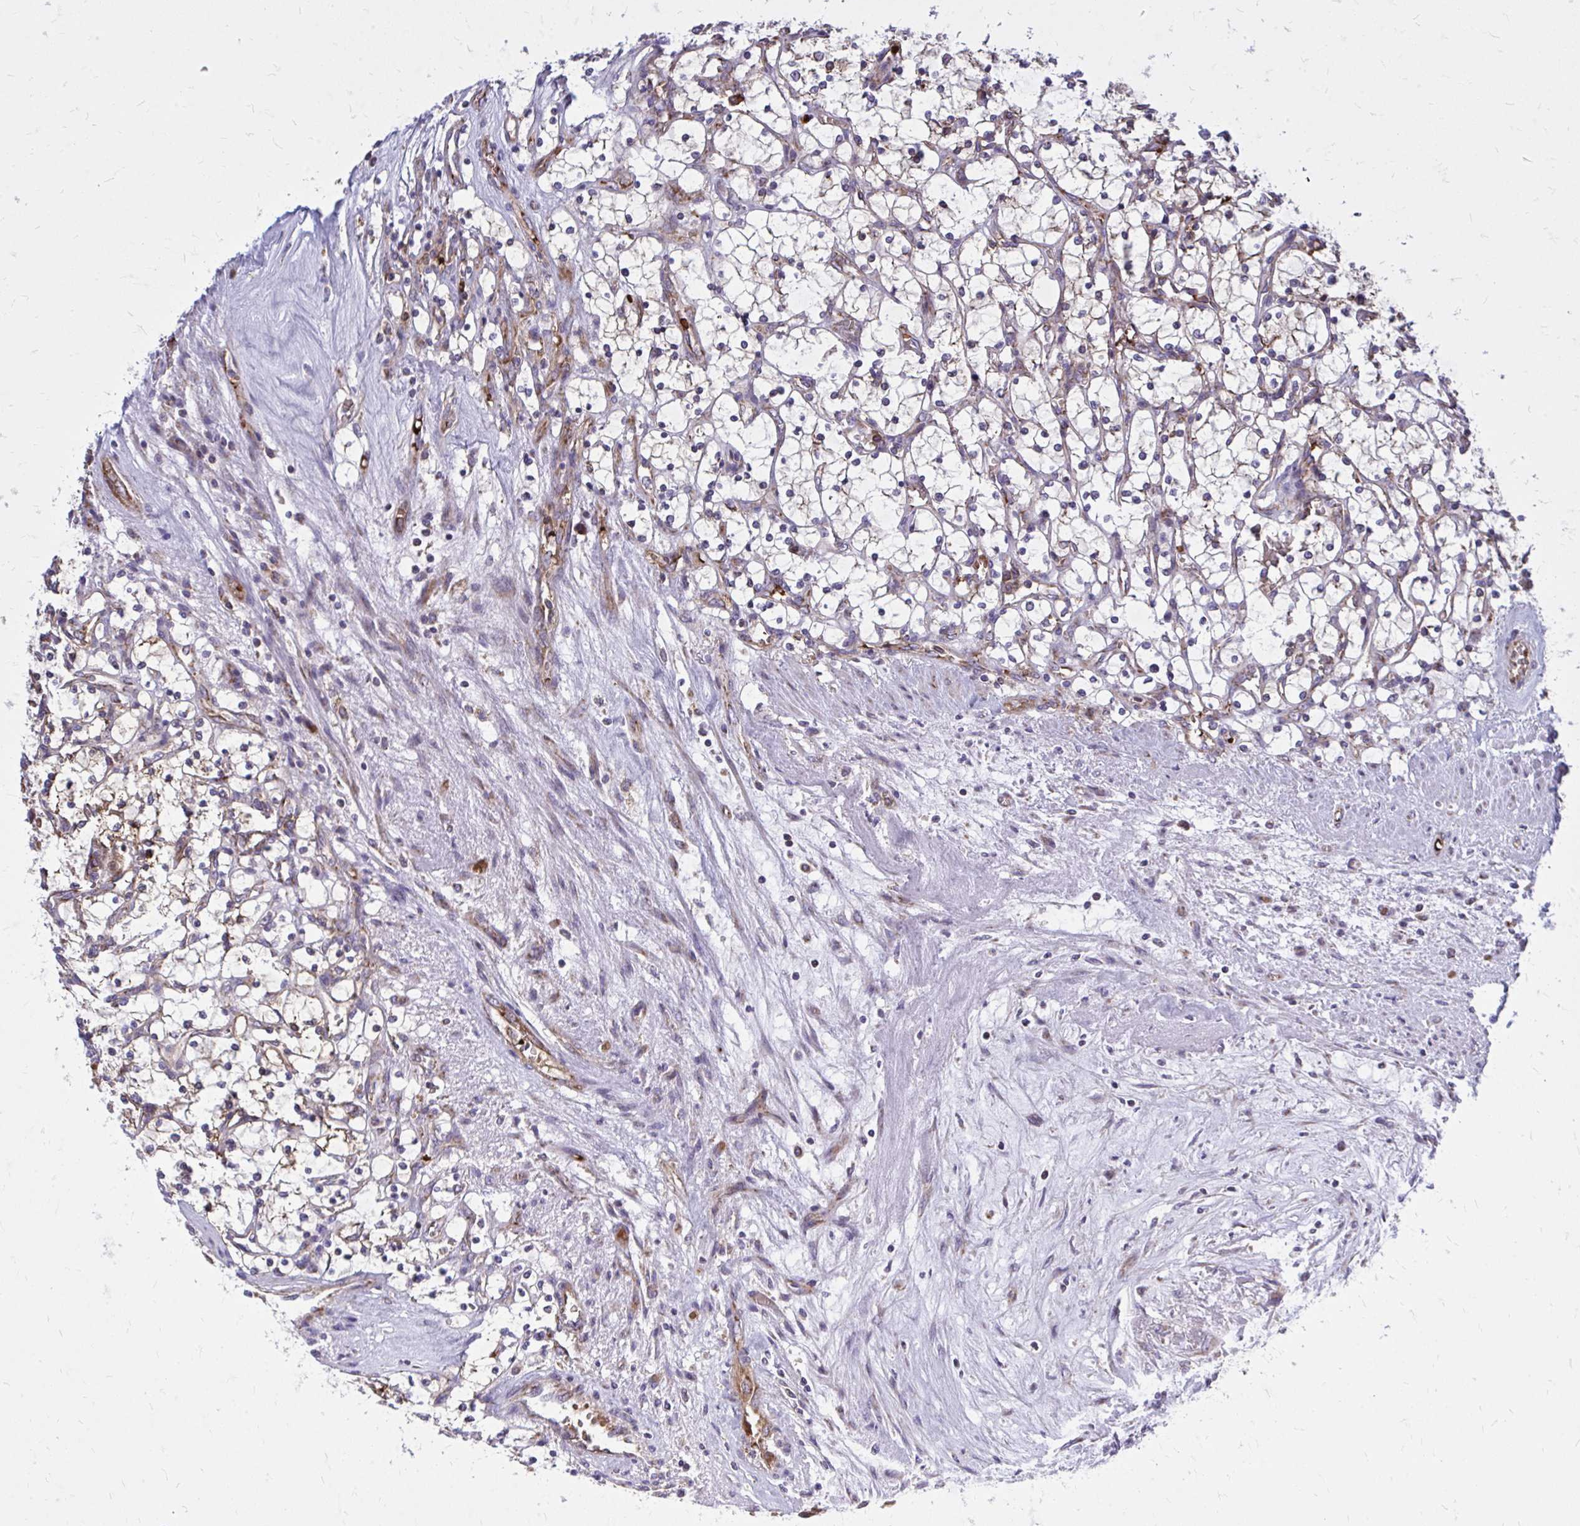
{"staining": {"intensity": "weak", "quantity": "<25%", "location": "cytoplasmic/membranous"}, "tissue": "renal cancer", "cell_type": "Tumor cells", "image_type": "cancer", "snomed": [{"axis": "morphology", "description": "Adenocarcinoma, NOS"}, {"axis": "topography", "description": "Kidney"}], "caption": "DAB immunohistochemical staining of human adenocarcinoma (renal) displays no significant positivity in tumor cells. (DAB (3,3'-diaminobenzidine) immunohistochemistry with hematoxylin counter stain).", "gene": "PDK4", "patient": {"sex": "female", "age": 69}}